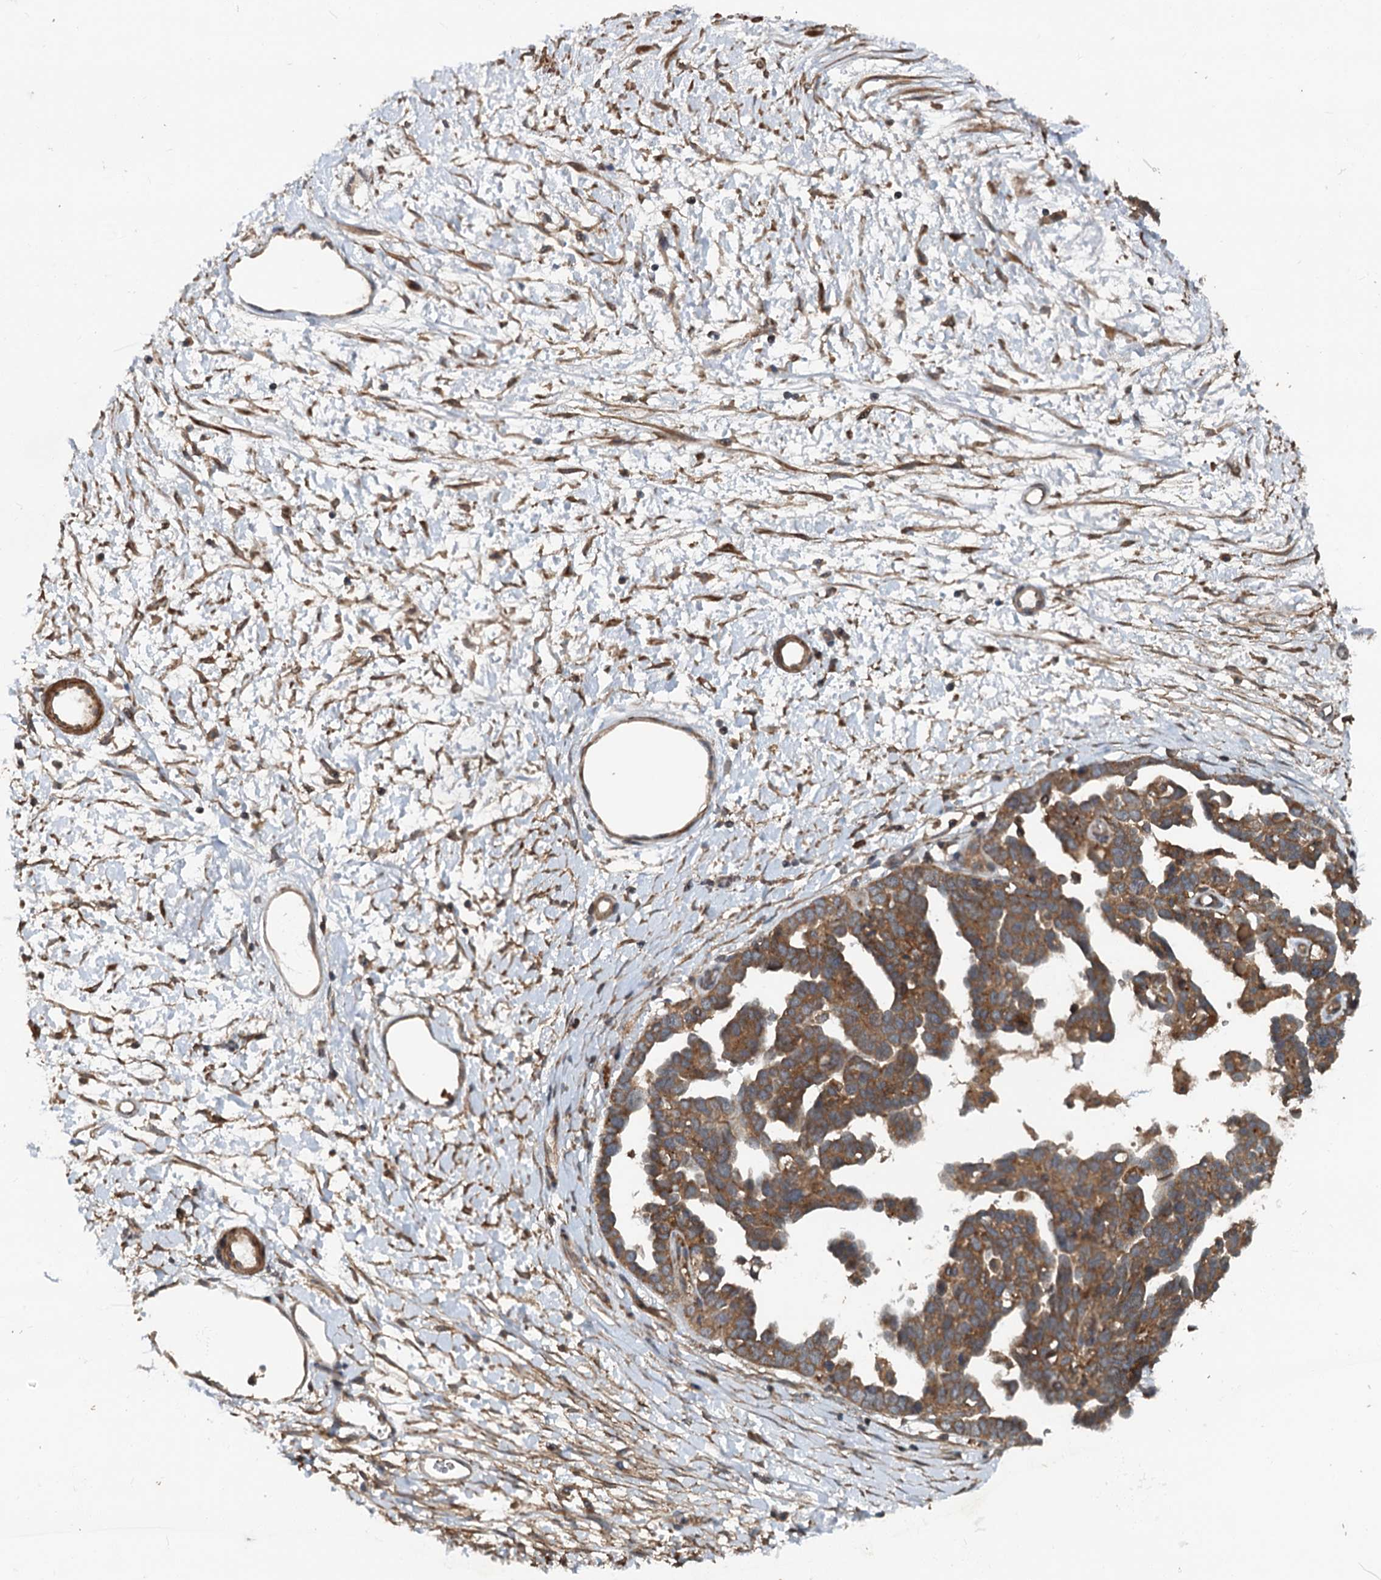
{"staining": {"intensity": "moderate", "quantity": ">75%", "location": "cytoplasmic/membranous"}, "tissue": "ovarian cancer", "cell_type": "Tumor cells", "image_type": "cancer", "snomed": [{"axis": "morphology", "description": "Cystadenocarcinoma, serous, NOS"}, {"axis": "topography", "description": "Ovary"}], "caption": "Immunohistochemistry (IHC) (DAB) staining of ovarian serous cystadenocarcinoma reveals moderate cytoplasmic/membranous protein positivity in about >75% of tumor cells.", "gene": "TEDC1", "patient": {"sex": "female", "age": 54}}